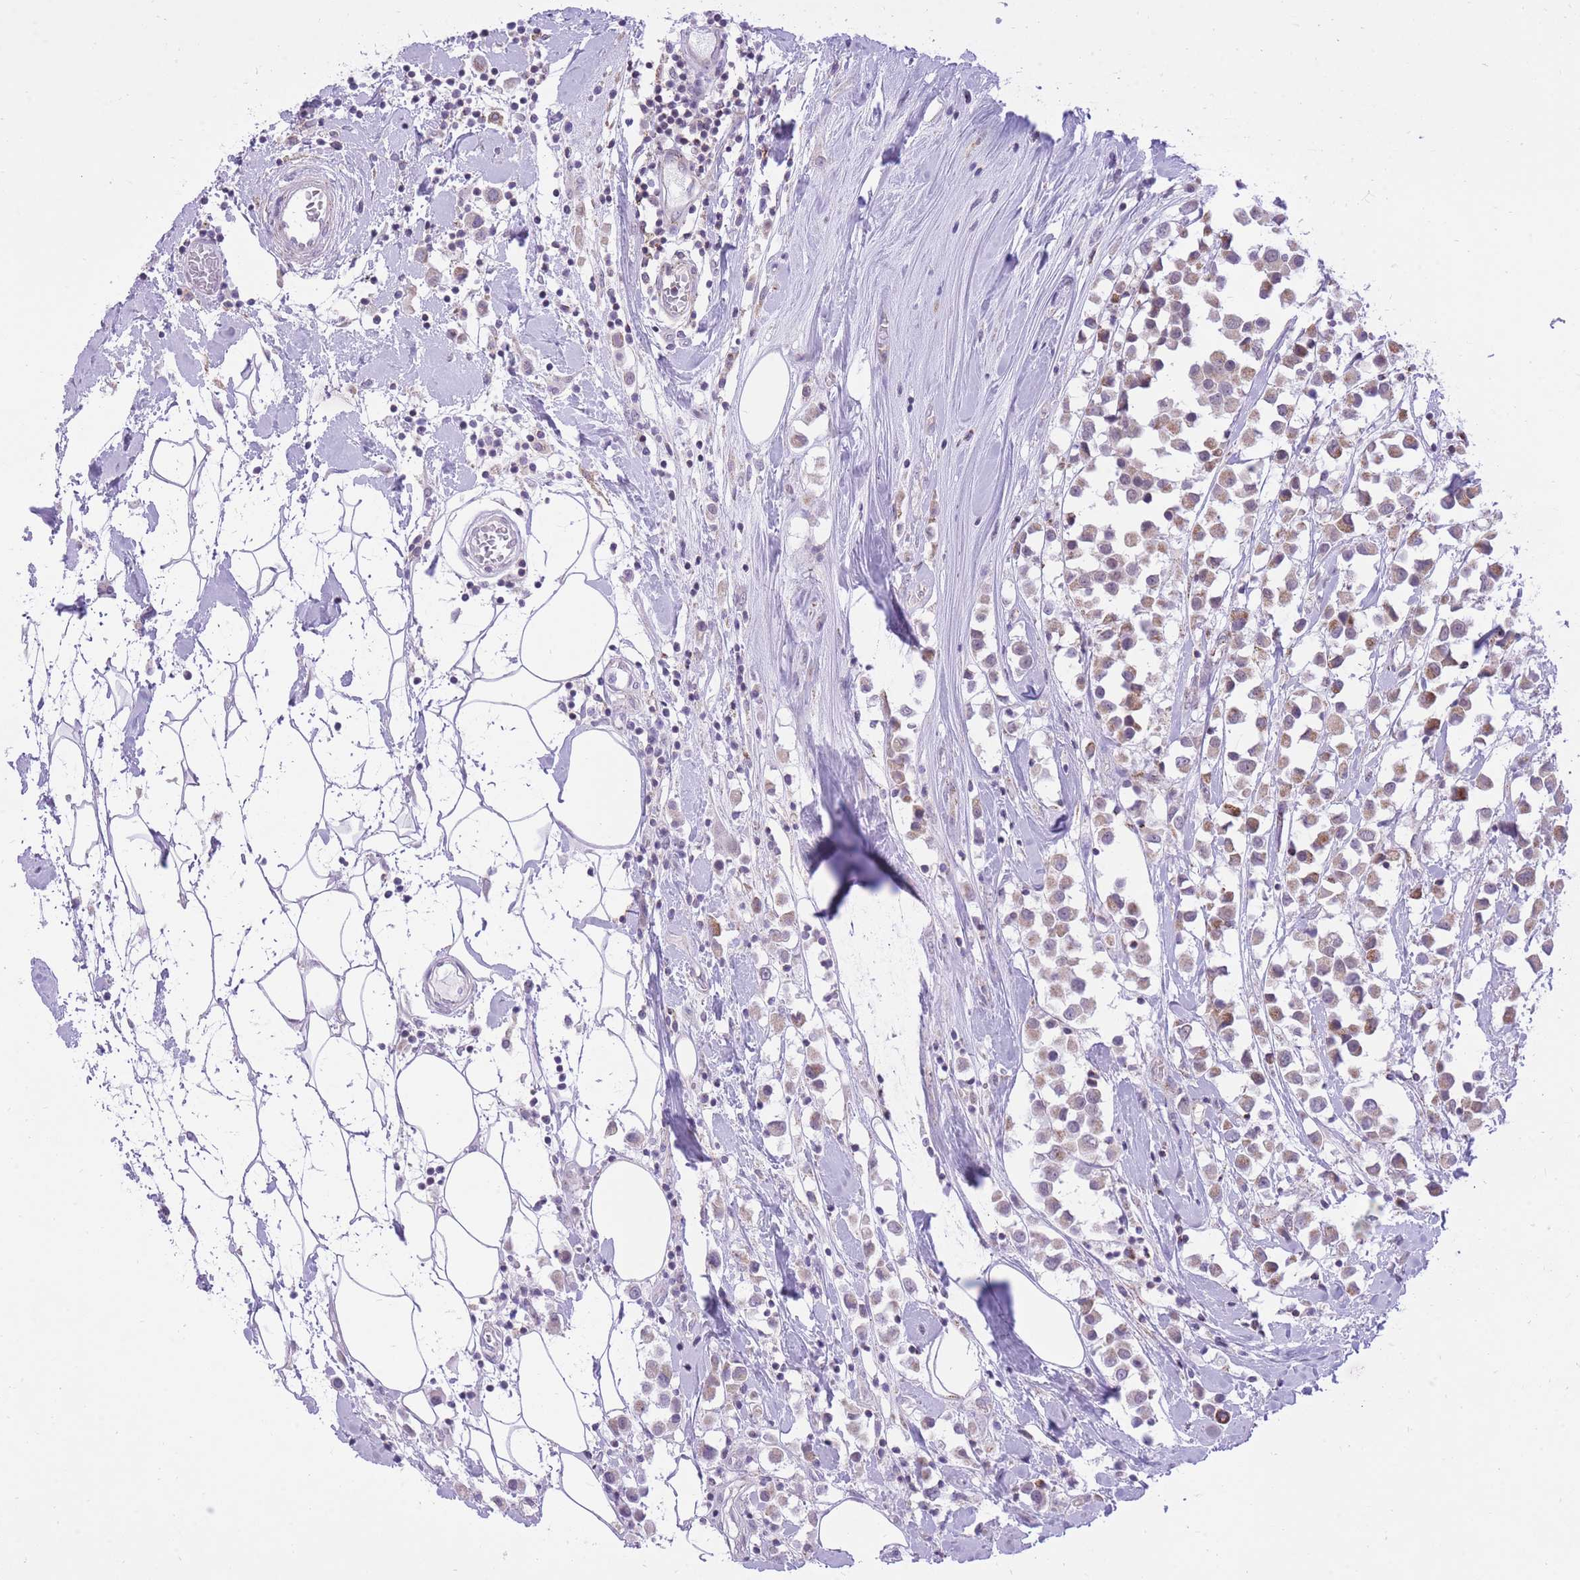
{"staining": {"intensity": "weak", "quantity": ">75%", "location": "cytoplasmic/membranous"}, "tissue": "breast cancer", "cell_type": "Tumor cells", "image_type": "cancer", "snomed": [{"axis": "morphology", "description": "Duct carcinoma"}, {"axis": "topography", "description": "Breast"}], "caption": "Immunohistochemistry (IHC) photomicrograph of neoplastic tissue: human breast cancer (invasive ductal carcinoma) stained using immunohistochemistry (IHC) shows low levels of weak protein expression localized specifically in the cytoplasmic/membranous of tumor cells, appearing as a cytoplasmic/membranous brown color.", "gene": "DENND2D", "patient": {"sex": "female", "age": 61}}